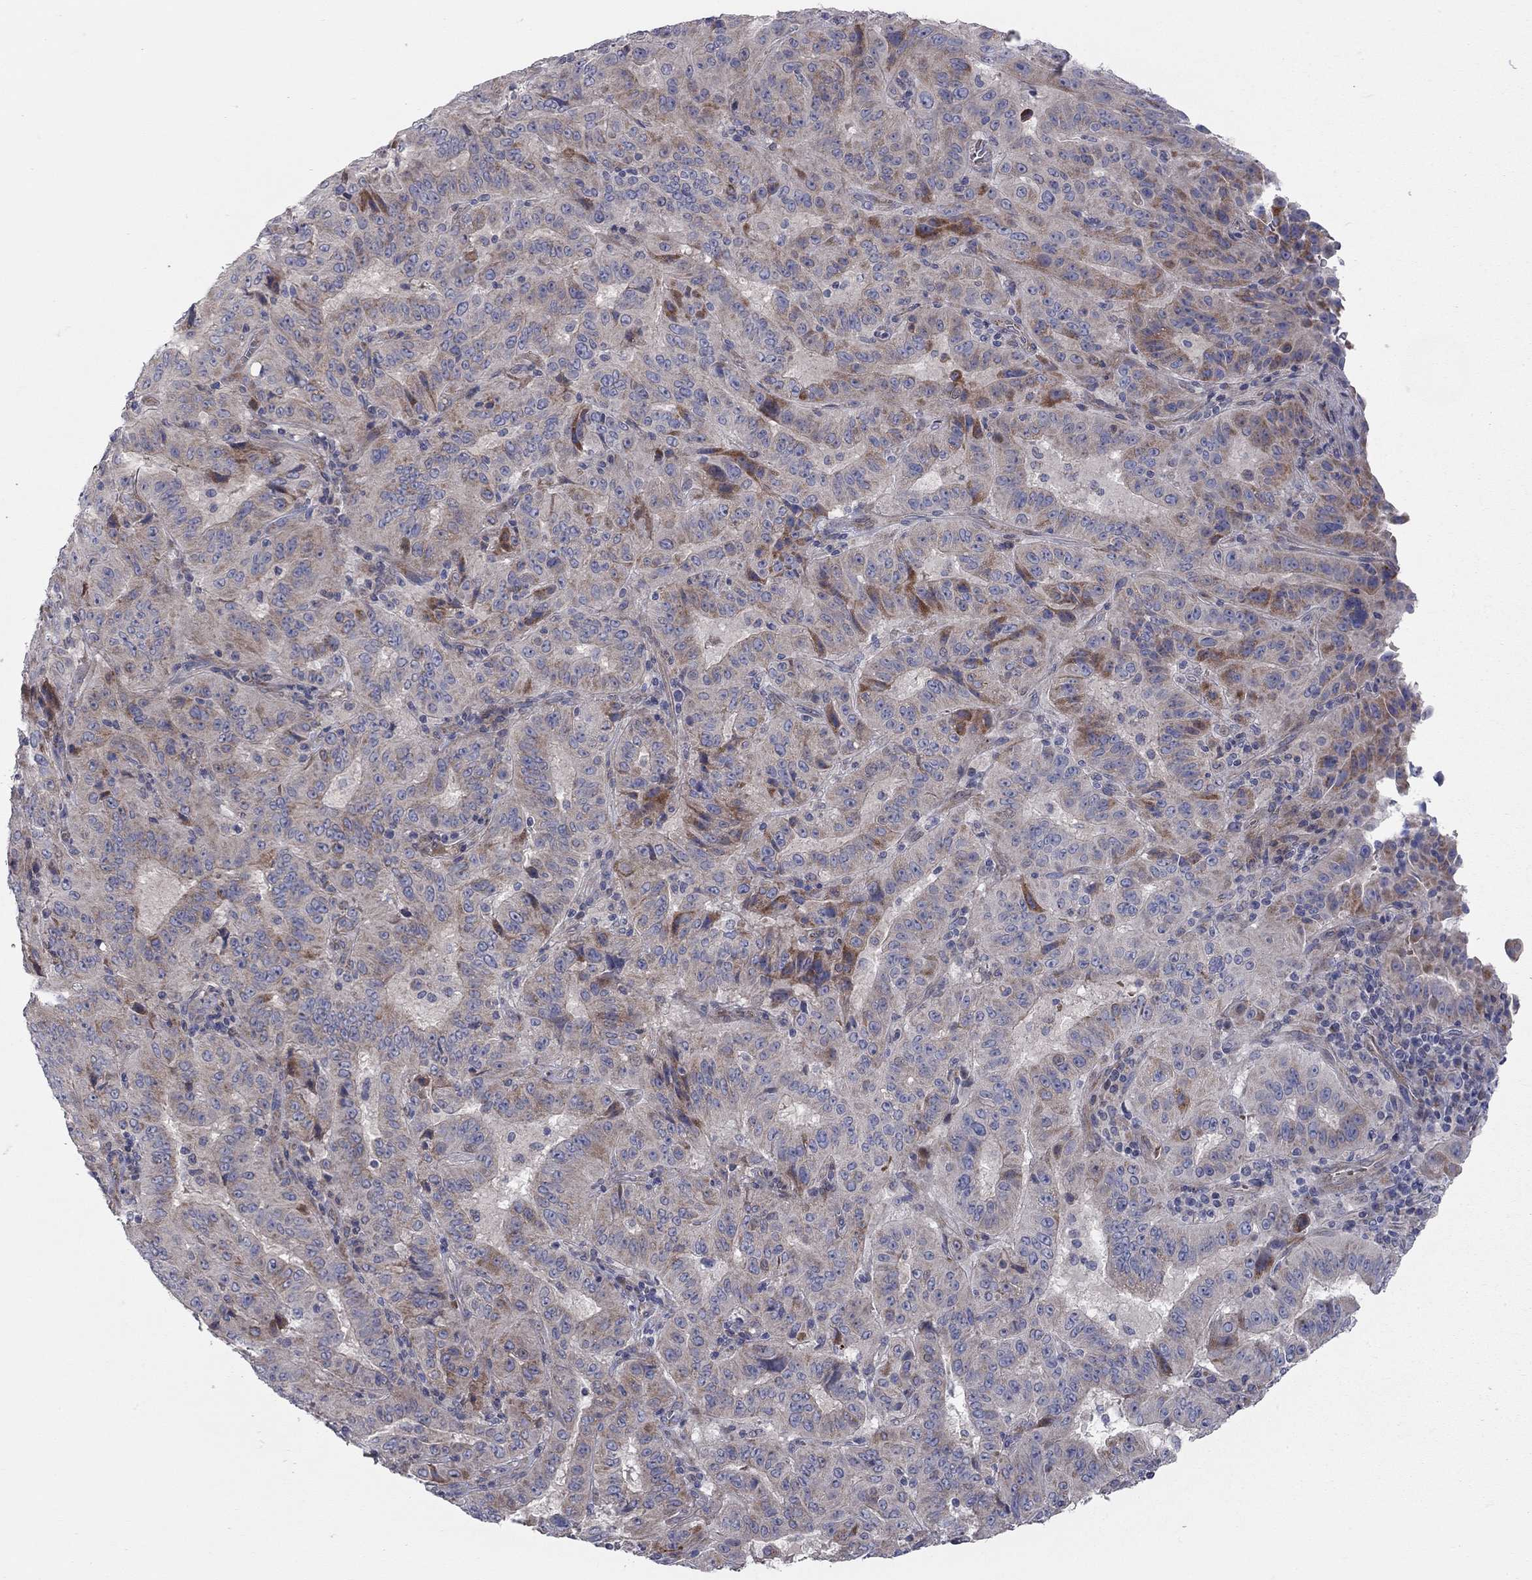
{"staining": {"intensity": "strong", "quantity": "<25%", "location": "cytoplasmic/membranous"}, "tissue": "pancreatic cancer", "cell_type": "Tumor cells", "image_type": "cancer", "snomed": [{"axis": "morphology", "description": "Adenocarcinoma, NOS"}, {"axis": "topography", "description": "Pancreas"}], "caption": "An immunohistochemistry image of neoplastic tissue is shown. Protein staining in brown highlights strong cytoplasmic/membranous positivity in adenocarcinoma (pancreatic) within tumor cells.", "gene": "KANSL1L", "patient": {"sex": "male", "age": 63}}